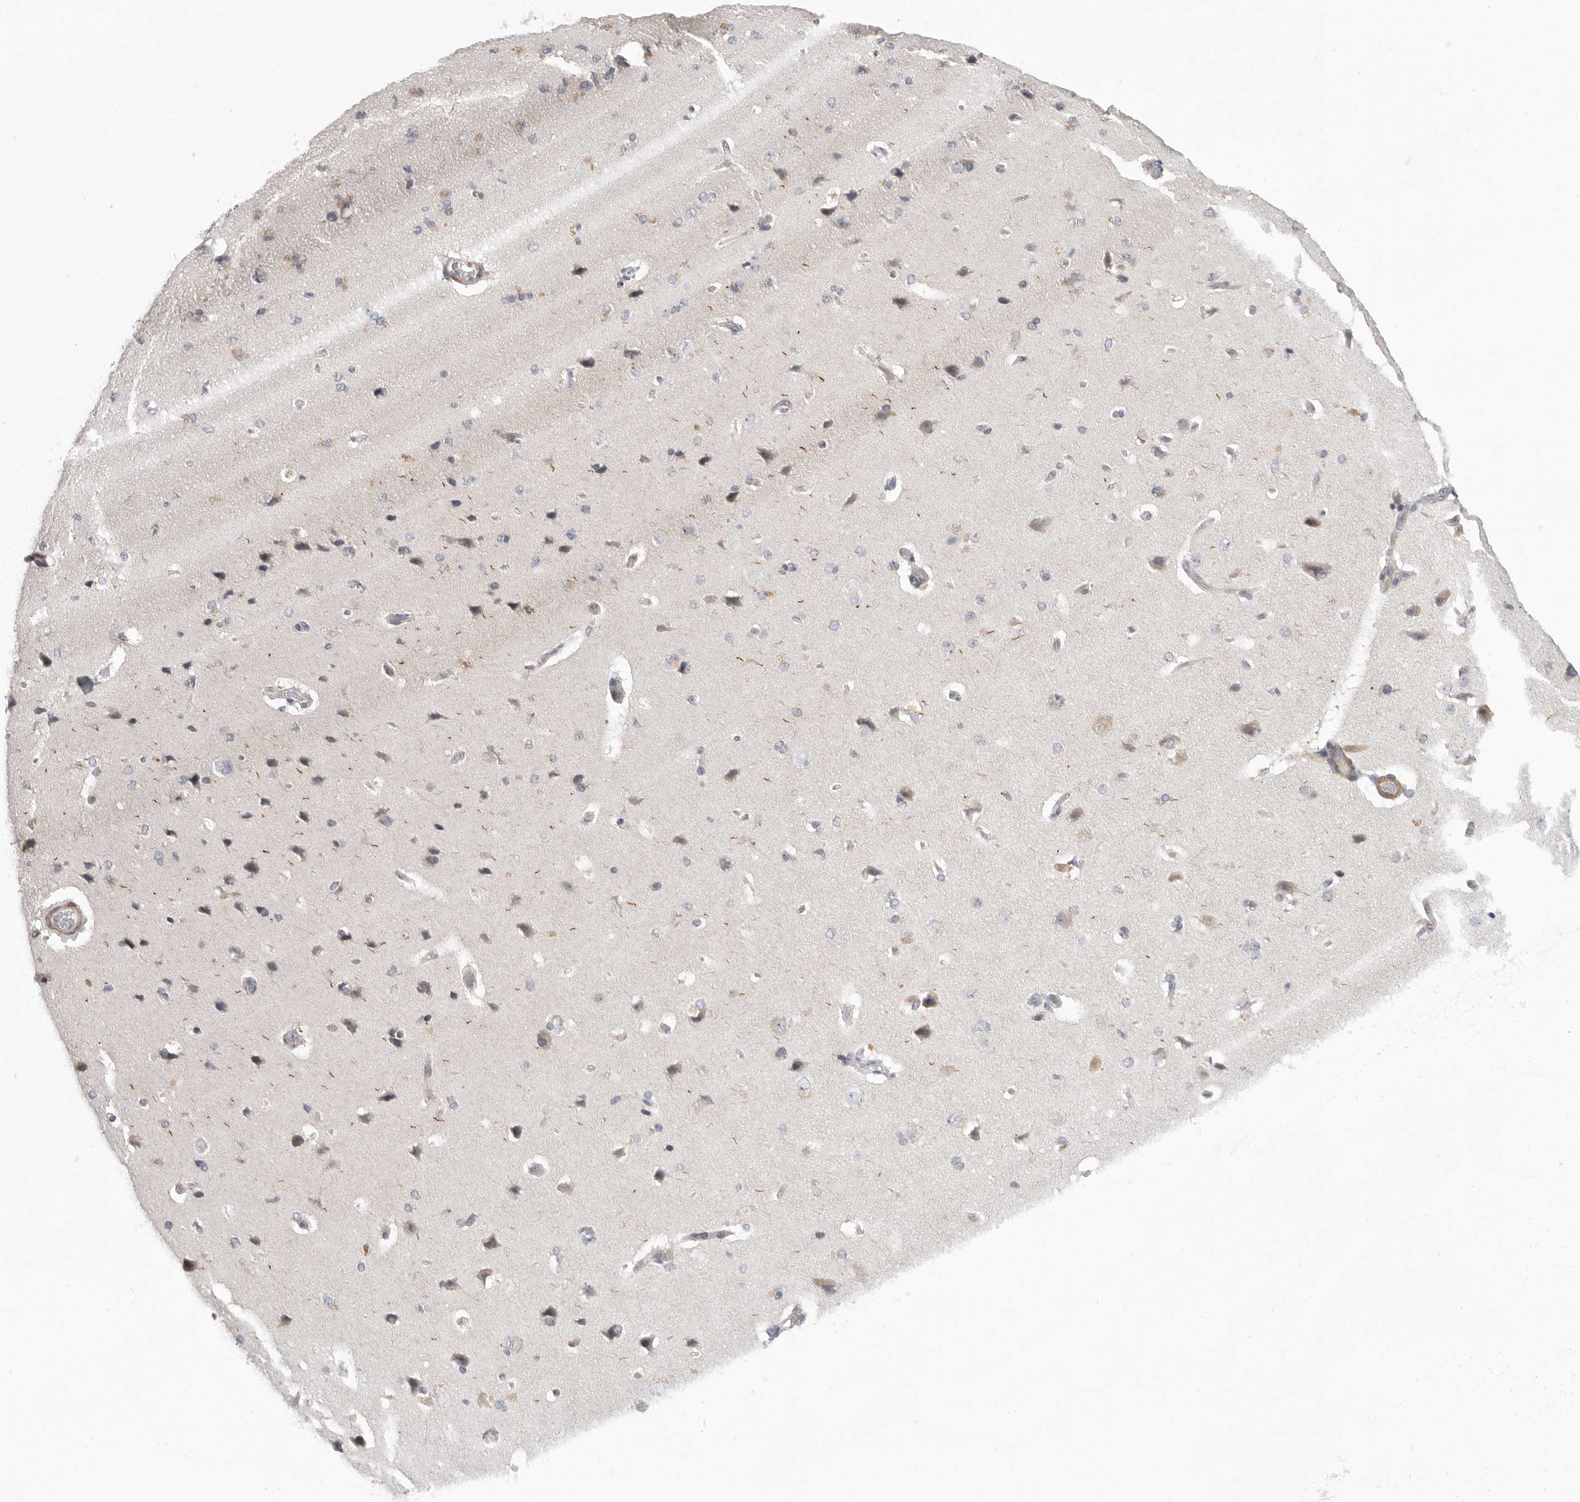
{"staining": {"intensity": "negative", "quantity": "none", "location": "none"}, "tissue": "cerebral cortex", "cell_type": "Endothelial cells", "image_type": "normal", "snomed": [{"axis": "morphology", "description": "Normal tissue, NOS"}, {"axis": "topography", "description": "Cerebral cortex"}], "caption": "Endothelial cells are negative for protein expression in benign human cerebral cortex.", "gene": "STAB2", "patient": {"sex": "male", "age": 62}}